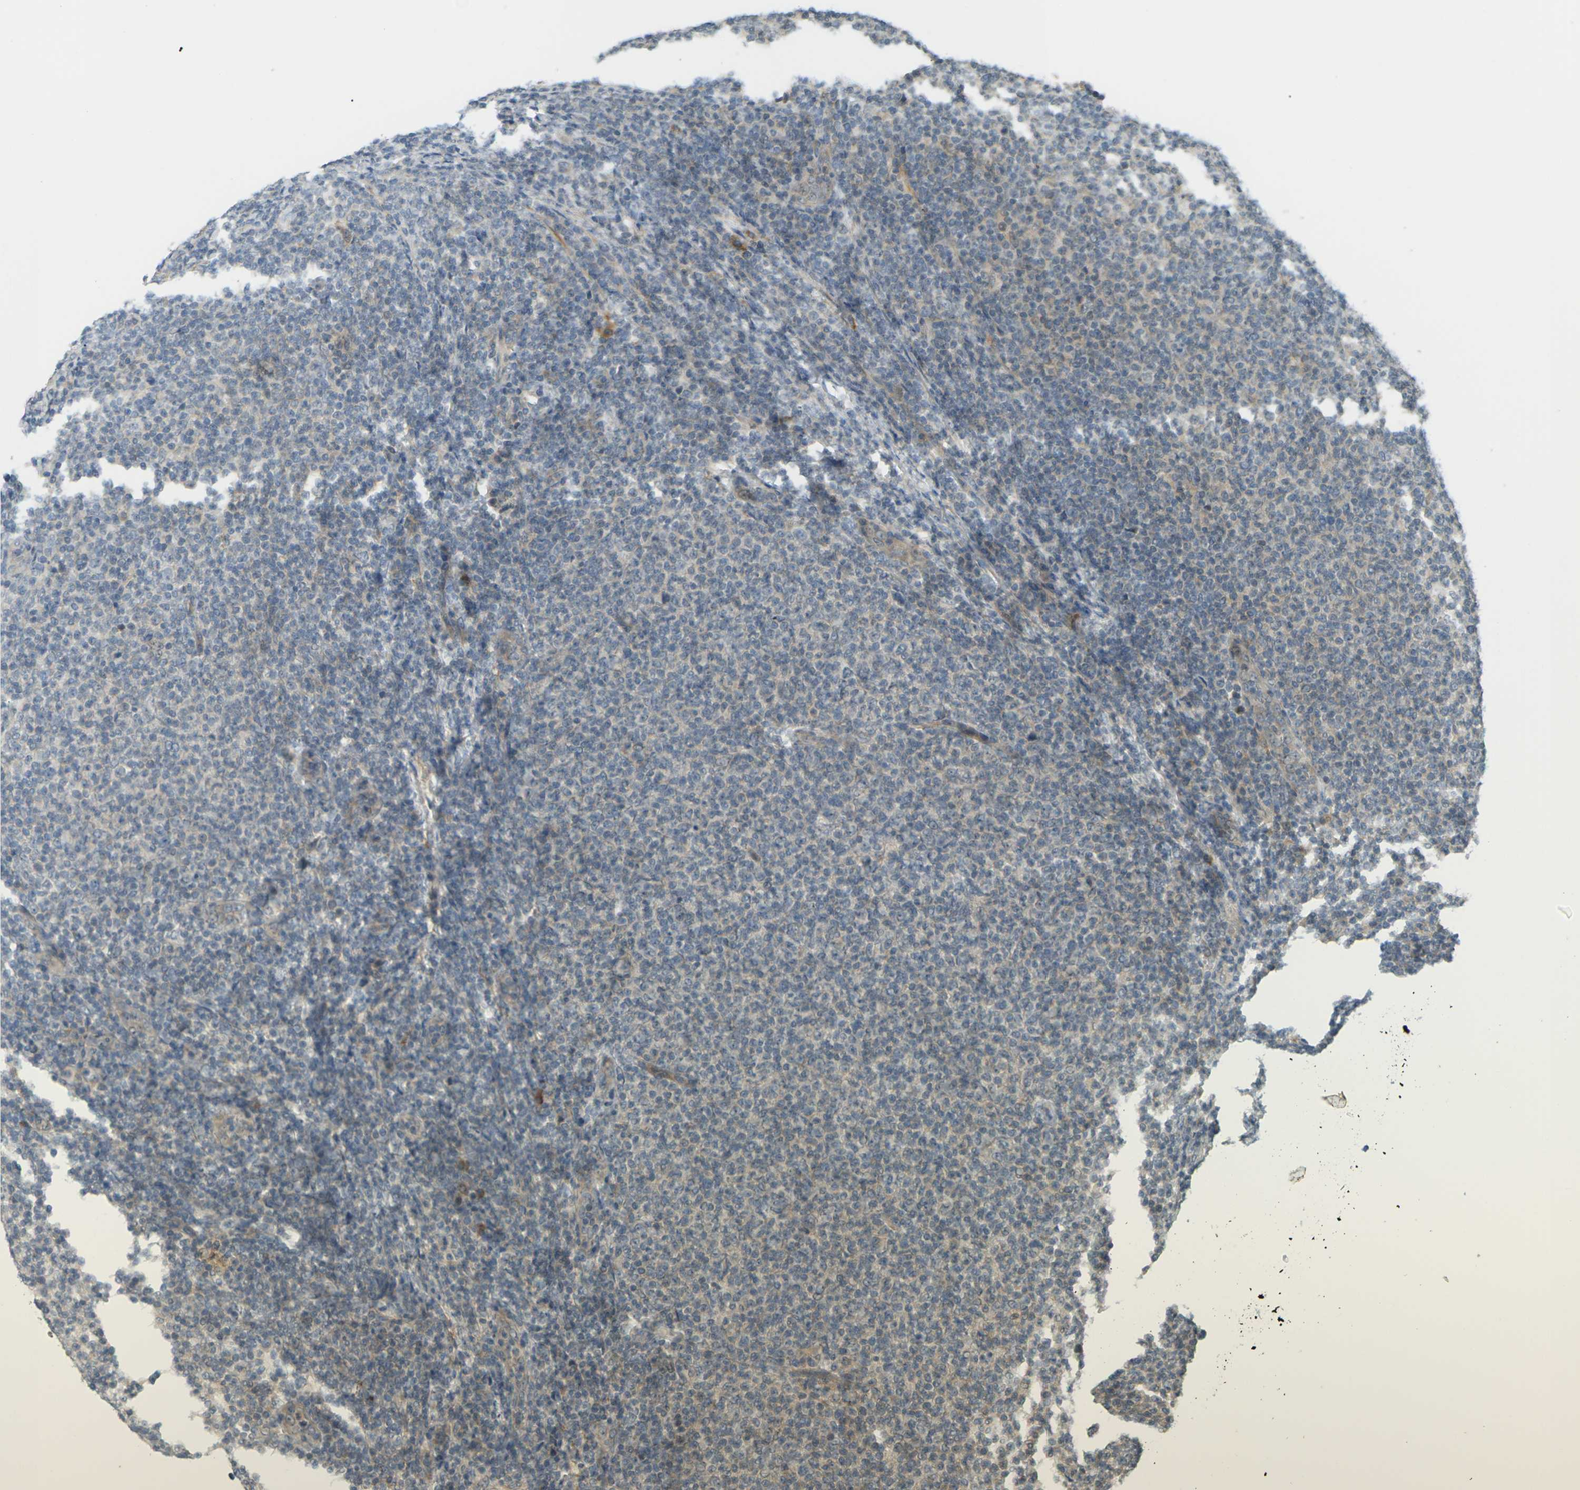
{"staining": {"intensity": "weak", "quantity": "<25%", "location": "cytoplasmic/membranous"}, "tissue": "lymphoma", "cell_type": "Tumor cells", "image_type": "cancer", "snomed": [{"axis": "morphology", "description": "Malignant lymphoma, non-Hodgkin's type, Low grade"}, {"axis": "topography", "description": "Lymph node"}], "caption": "A high-resolution image shows IHC staining of lymphoma, which reveals no significant expression in tumor cells.", "gene": "SOCS6", "patient": {"sex": "male", "age": 66}}